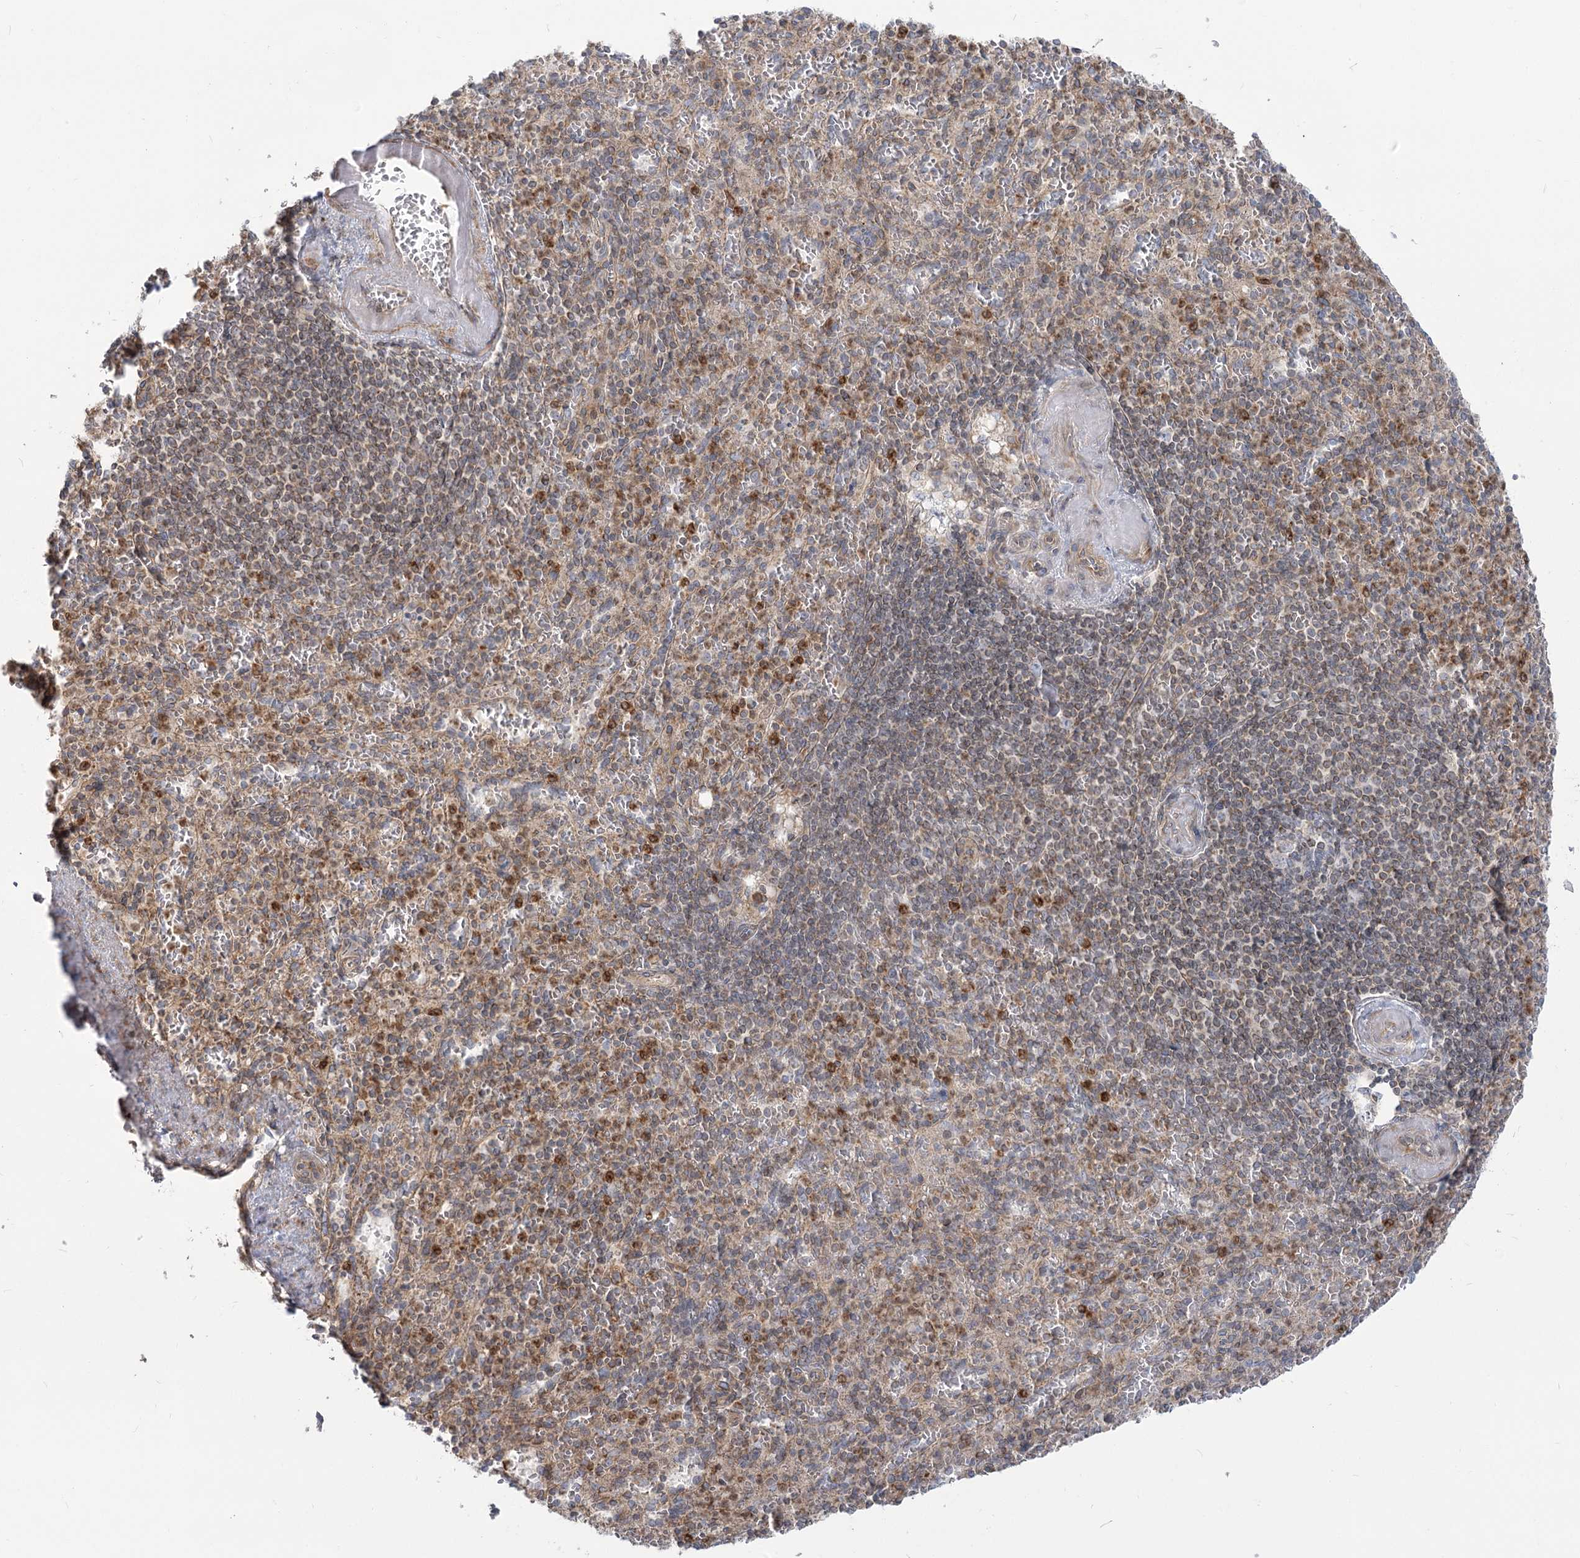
{"staining": {"intensity": "moderate", "quantity": "25%-75%", "location": "cytoplasmic/membranous"}, "tissue": "spleen", "cell_type": "Cells in red pulp", "image_type": "normal", "snomed": [{"axis": "morphology", "description": "Normal tissue, NOS"}, {"axis": "topography", "description": "Spleen"}], "caption": "Protein staining of normal spleen reveals moderate cytoplasmic/membranous positivity in approximately 25%-75% of cells in red pulp. Using DAB (3,3'-diaminobenzidine) (brown) and hematoxylin (blue) stains, captured at high magnification using brightfield microscopy.", "gene": "MTMR3", "patient": {"sex": "female", "age": 74}}